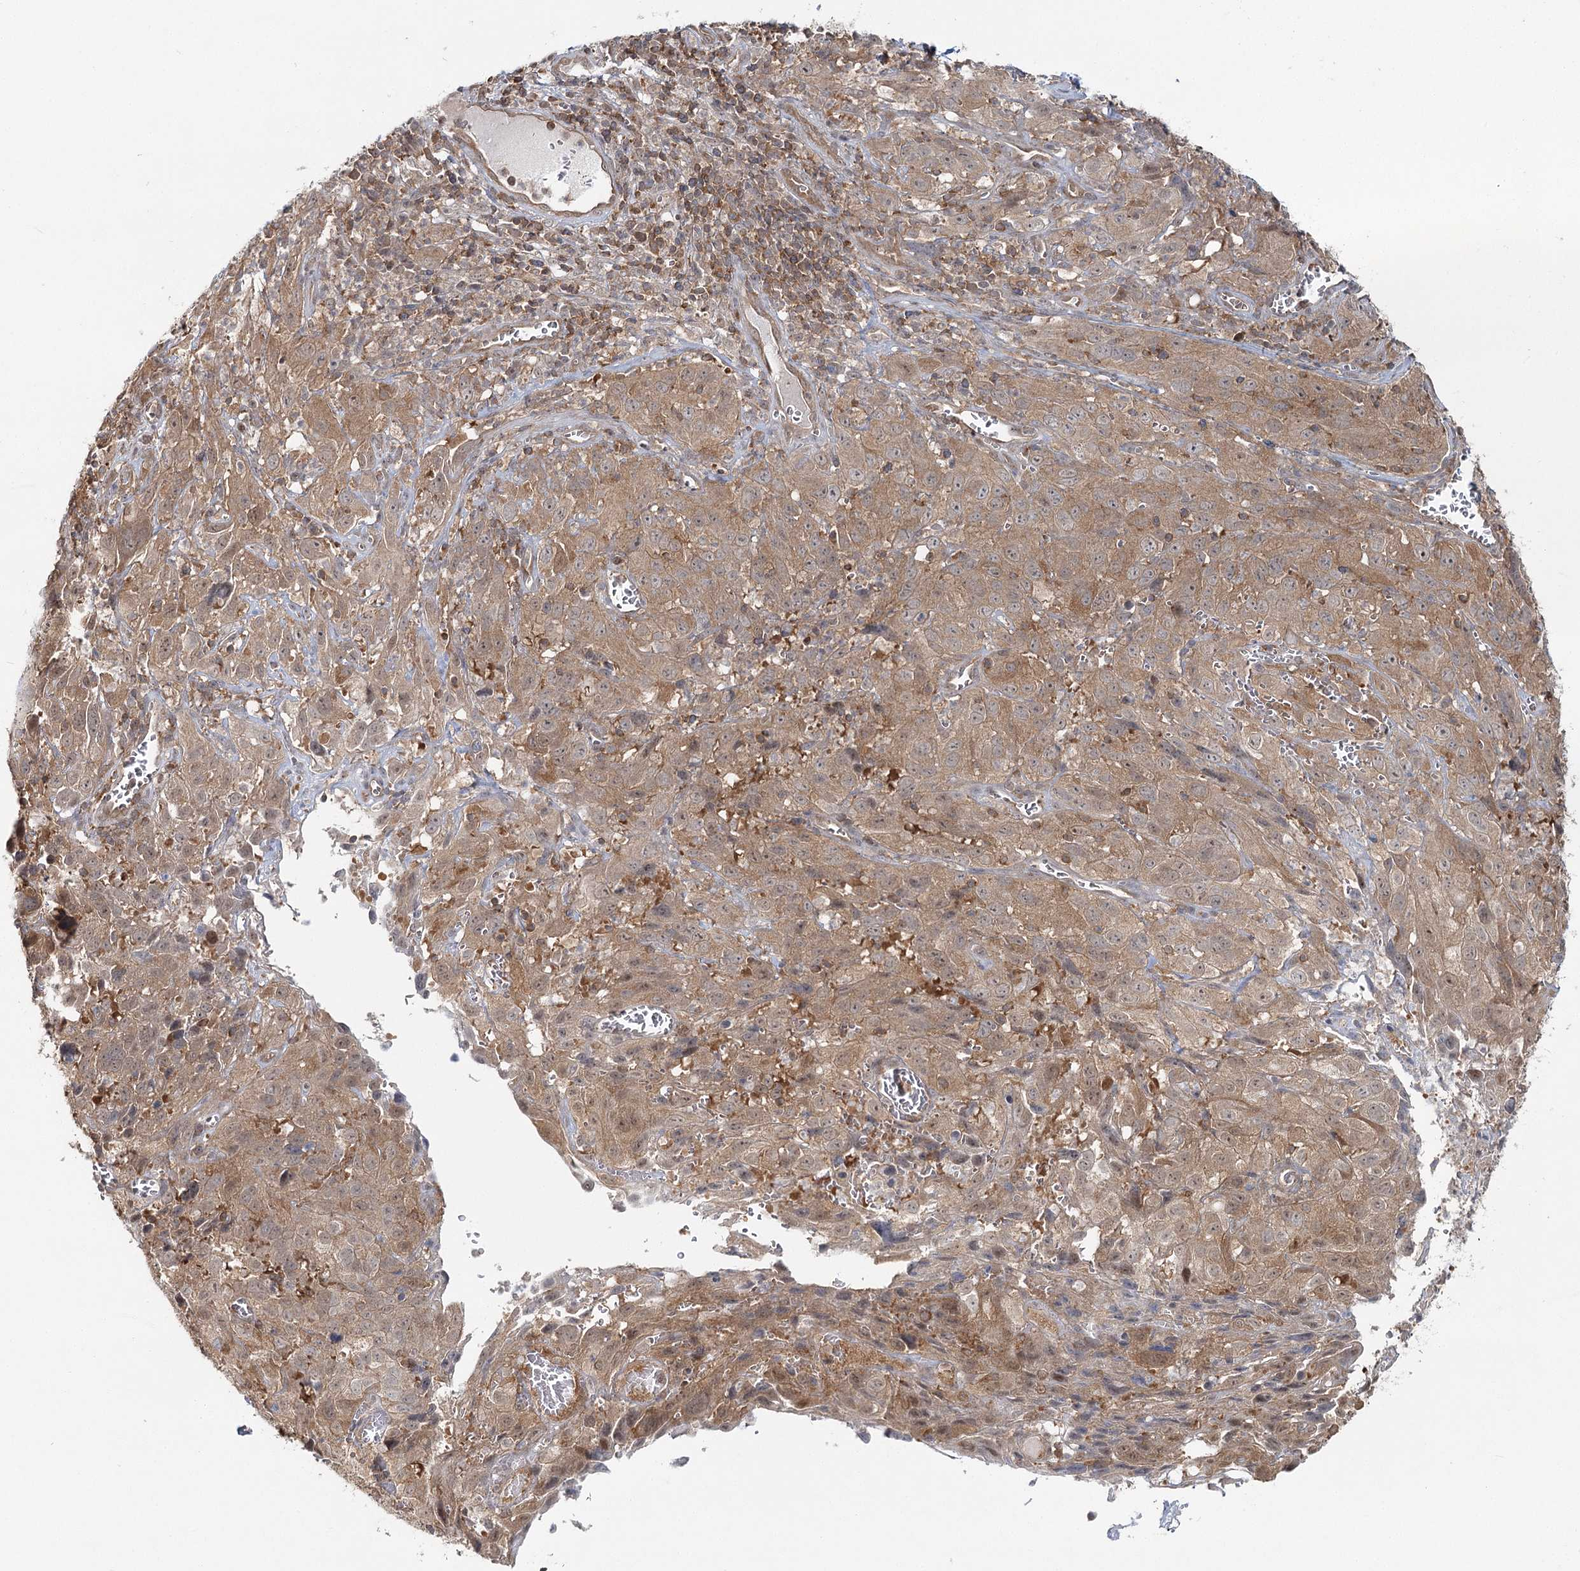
{"staining": {"intensity": "moderate", "quantity": ">75%", "location": "cytoplasmic/membranous"}, "tissue": "cervical cancer", "cell_type": "Tumor cells", "image_type": "cancer", "snomed": [{"axis": "morphology", "description": "Squamous cell carcinoma, NOS"}, {"axis": "topography", "description": "Cervix"}], "caption": "Protein analysis of cervical cancer tissue demonstrates moderate cytoplasmic/membranous staining in about >75% of tumor cells.", "gene": "FAM120B", "patient": {"sex": "female", "age": 32}}